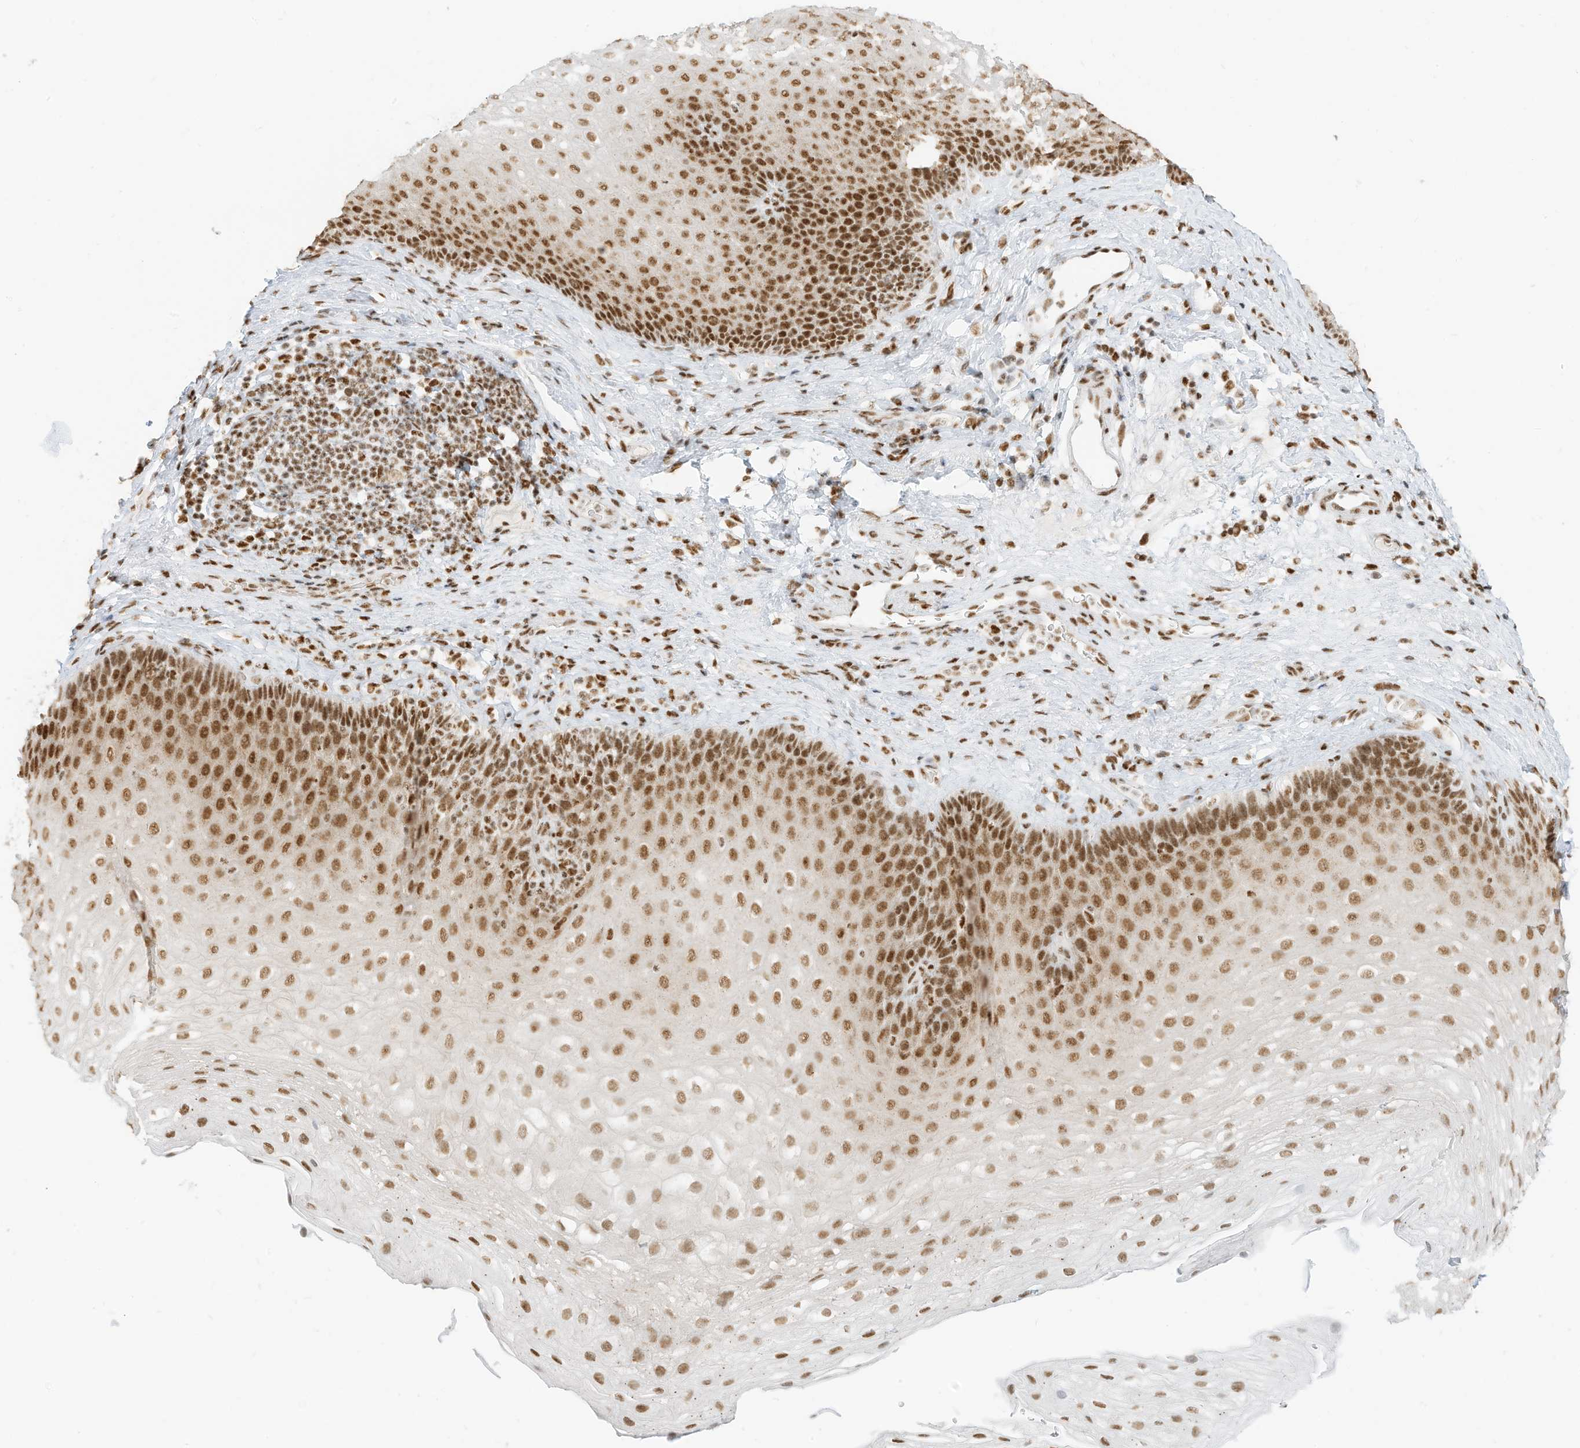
{"staining": {"intensity": "moderate", "quantity": ">75%", "location": "nuclear"}, "tissue": "esophagus", "cell_type": "Squamous epithelial cells", "image_type": "normal", "snomed": [{"axis": "morphology", "description": "Normal tissue, NOS"}, {"axis": "topography", "description": "Esophagus"}], "caption": "The photomicrograph demonstrates staining of unremarkable esophagus, revealing moderate nuclear protein positivity (brown color) within squamous epithelial cells.", "gene": "SMARCA2", "patient": {"sex": "female", "age": 66}}